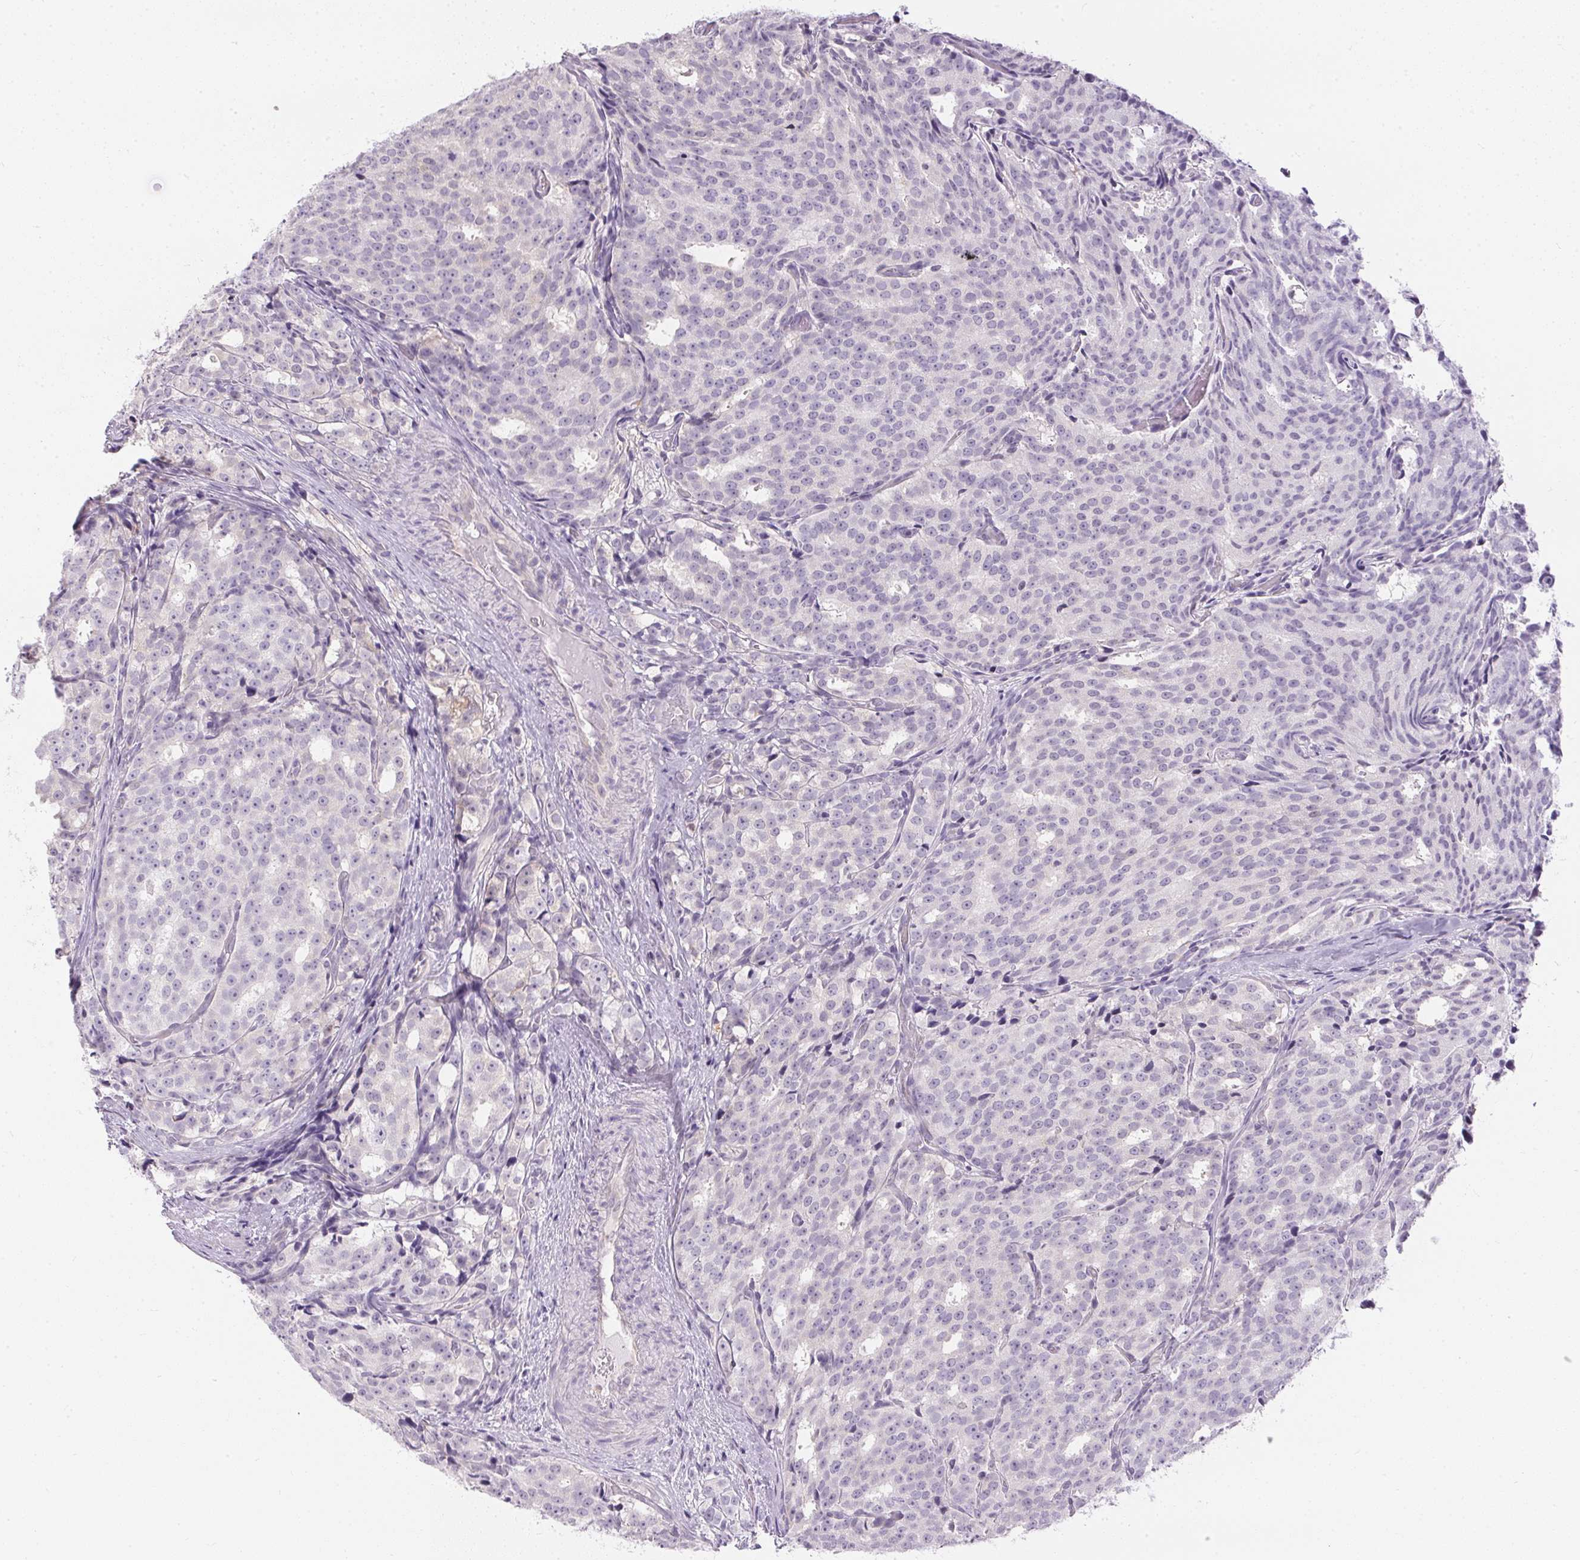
{"staining": {"intensity": "negative", "quantity": "none", "location": "none"}, "tissue": "prostate cancer", "cell_type": "Tumor cells", "image_type": "cancer", "snomed": [{"axis": "morphology", "description": "Adenocarcinoma, High grade"}, {"axis": "topography", "description": "Prostate"}], "caption": "Tumor cells are negative for protein expression in human prostate cancer. (Brightfield microscopy of DAB immunohistochemistry at high magnification).", "gene": "GBP6", "patient": {"sex": "male", "age": 53}}